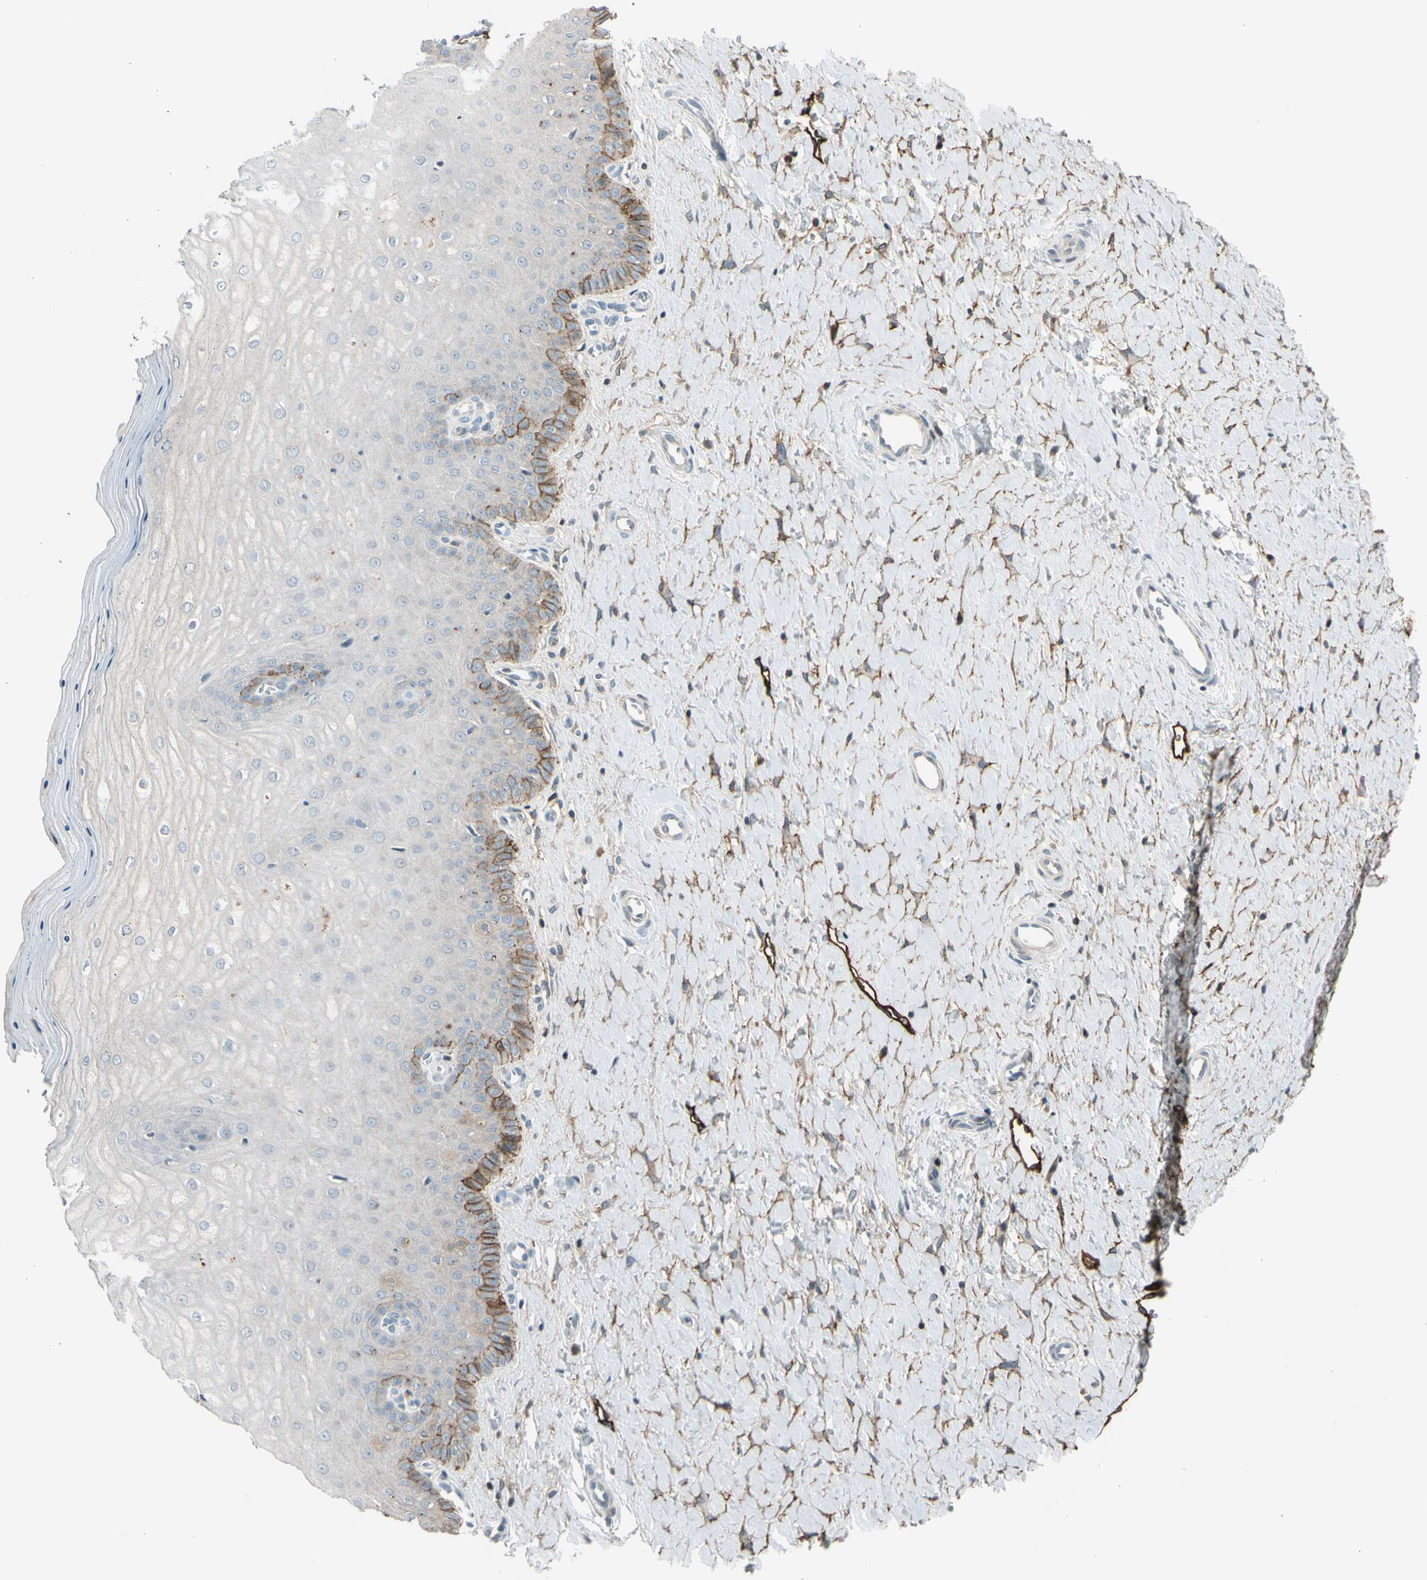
{"staining": {"intensity": "negative", "quantity": "none", "location": "none"}, "tissue": "cervix", "cell_type": "Glandular cells", "image_type": "normal", "snomed": [{"axis": "morphology", "description": "Normal tissue, NOS"}, {"axis": "topography", "description": "Cervix"}], "caption": "A high-resolution image shows immunohistochemistry staining of normal cervix, which shows no significant staining in glandular cells.", "gene": "PDPN", "patient": {"sex": "female", "age": 55}}